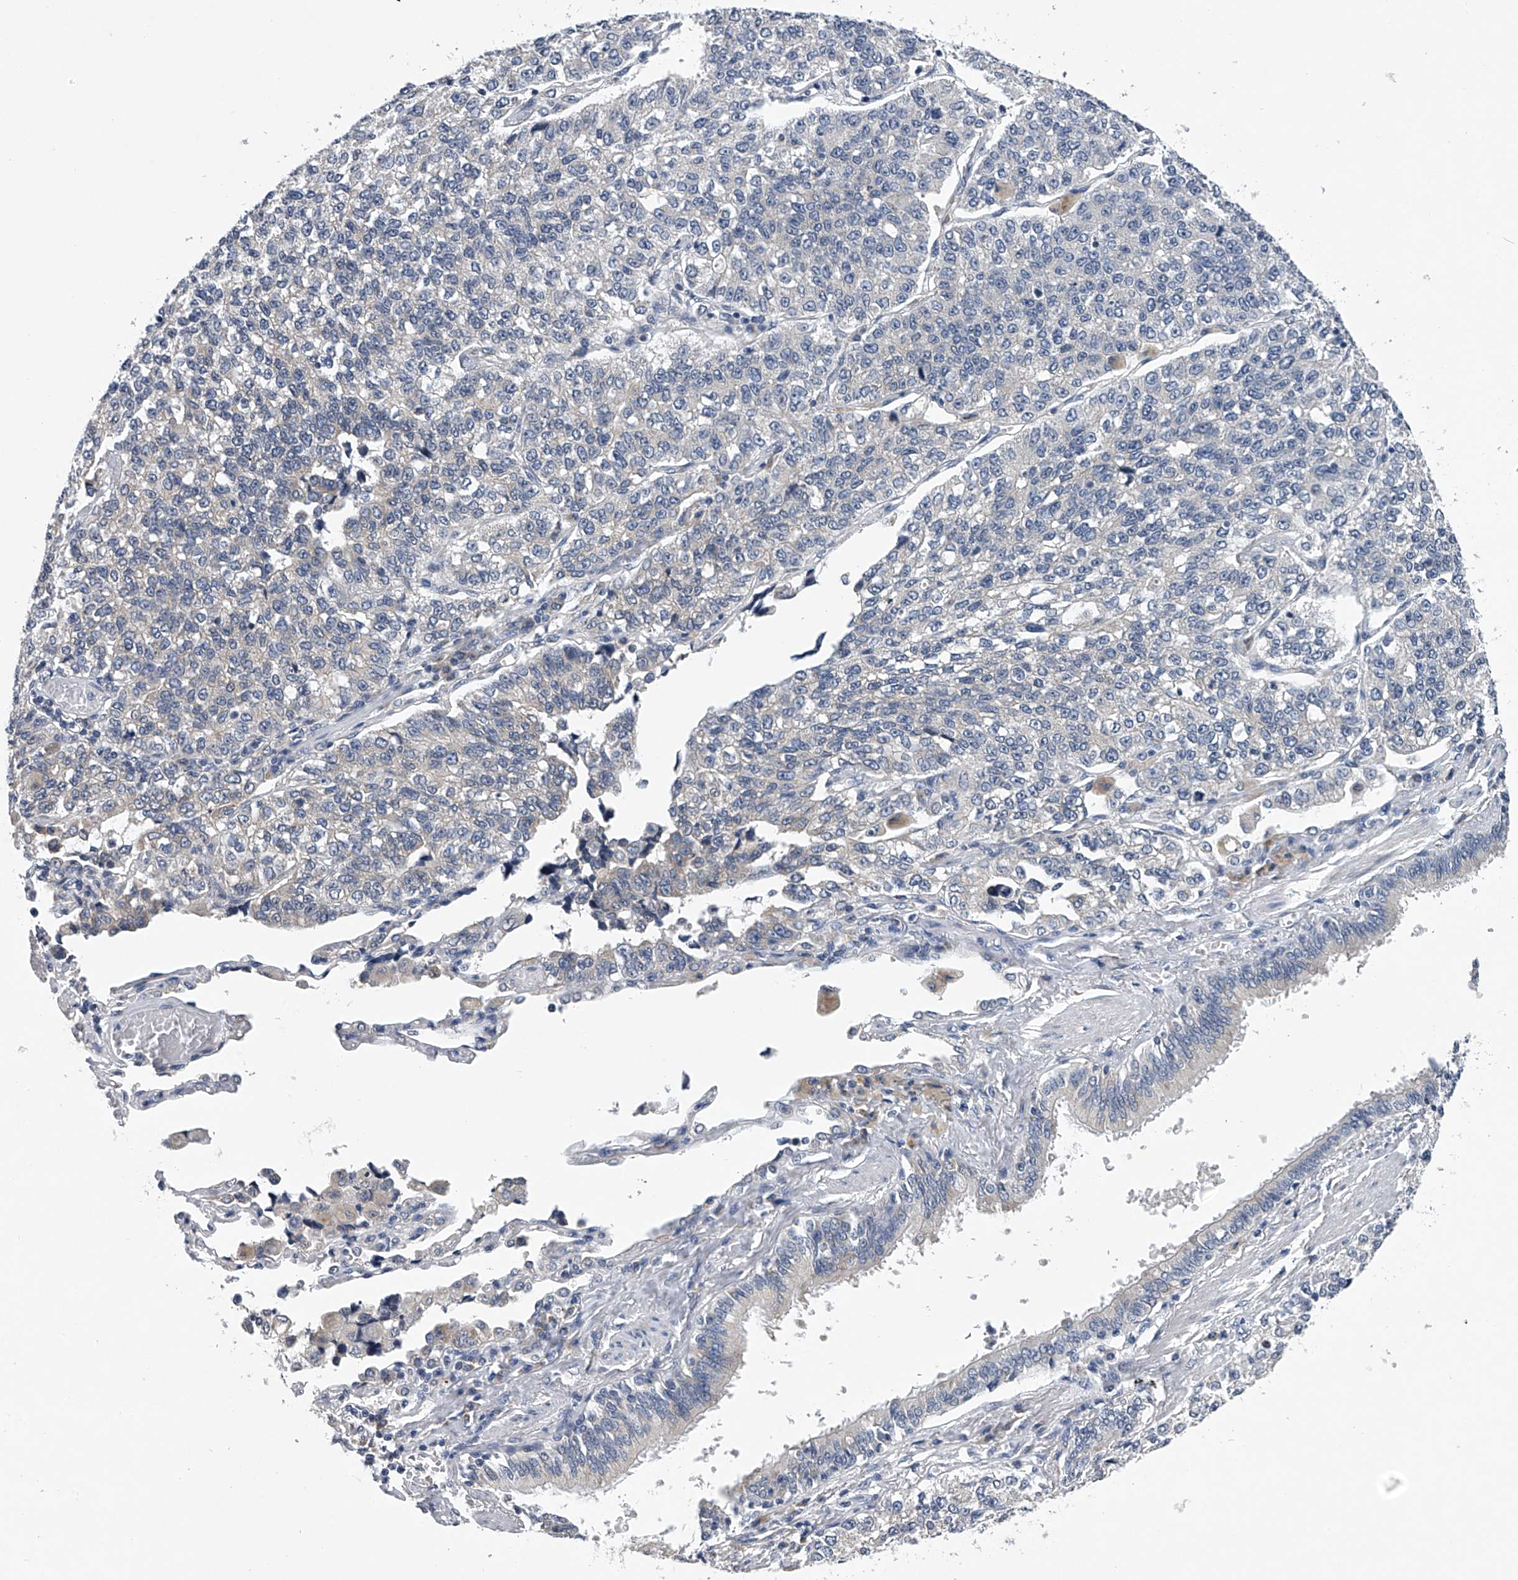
{"staining": {"intensity": "negative", "quantity": "none", "location": "none"}, "tissue": "lung cancer", "cell_type": "Tumor cells", "image_type": "cancer", "snomed": [{"axis": "morphology", "description": "Adenocarcinoma, NOS"}, {"axis": "topography", "description": "Lung"}], "caption": "Lung cancer (adenocarcinoma) stained for a protein using immunohistochemistry (IHC) exhibits no positivity tumor cells.", "gene": "RNF5", "patient": {"sex": "male", "age": 49}}